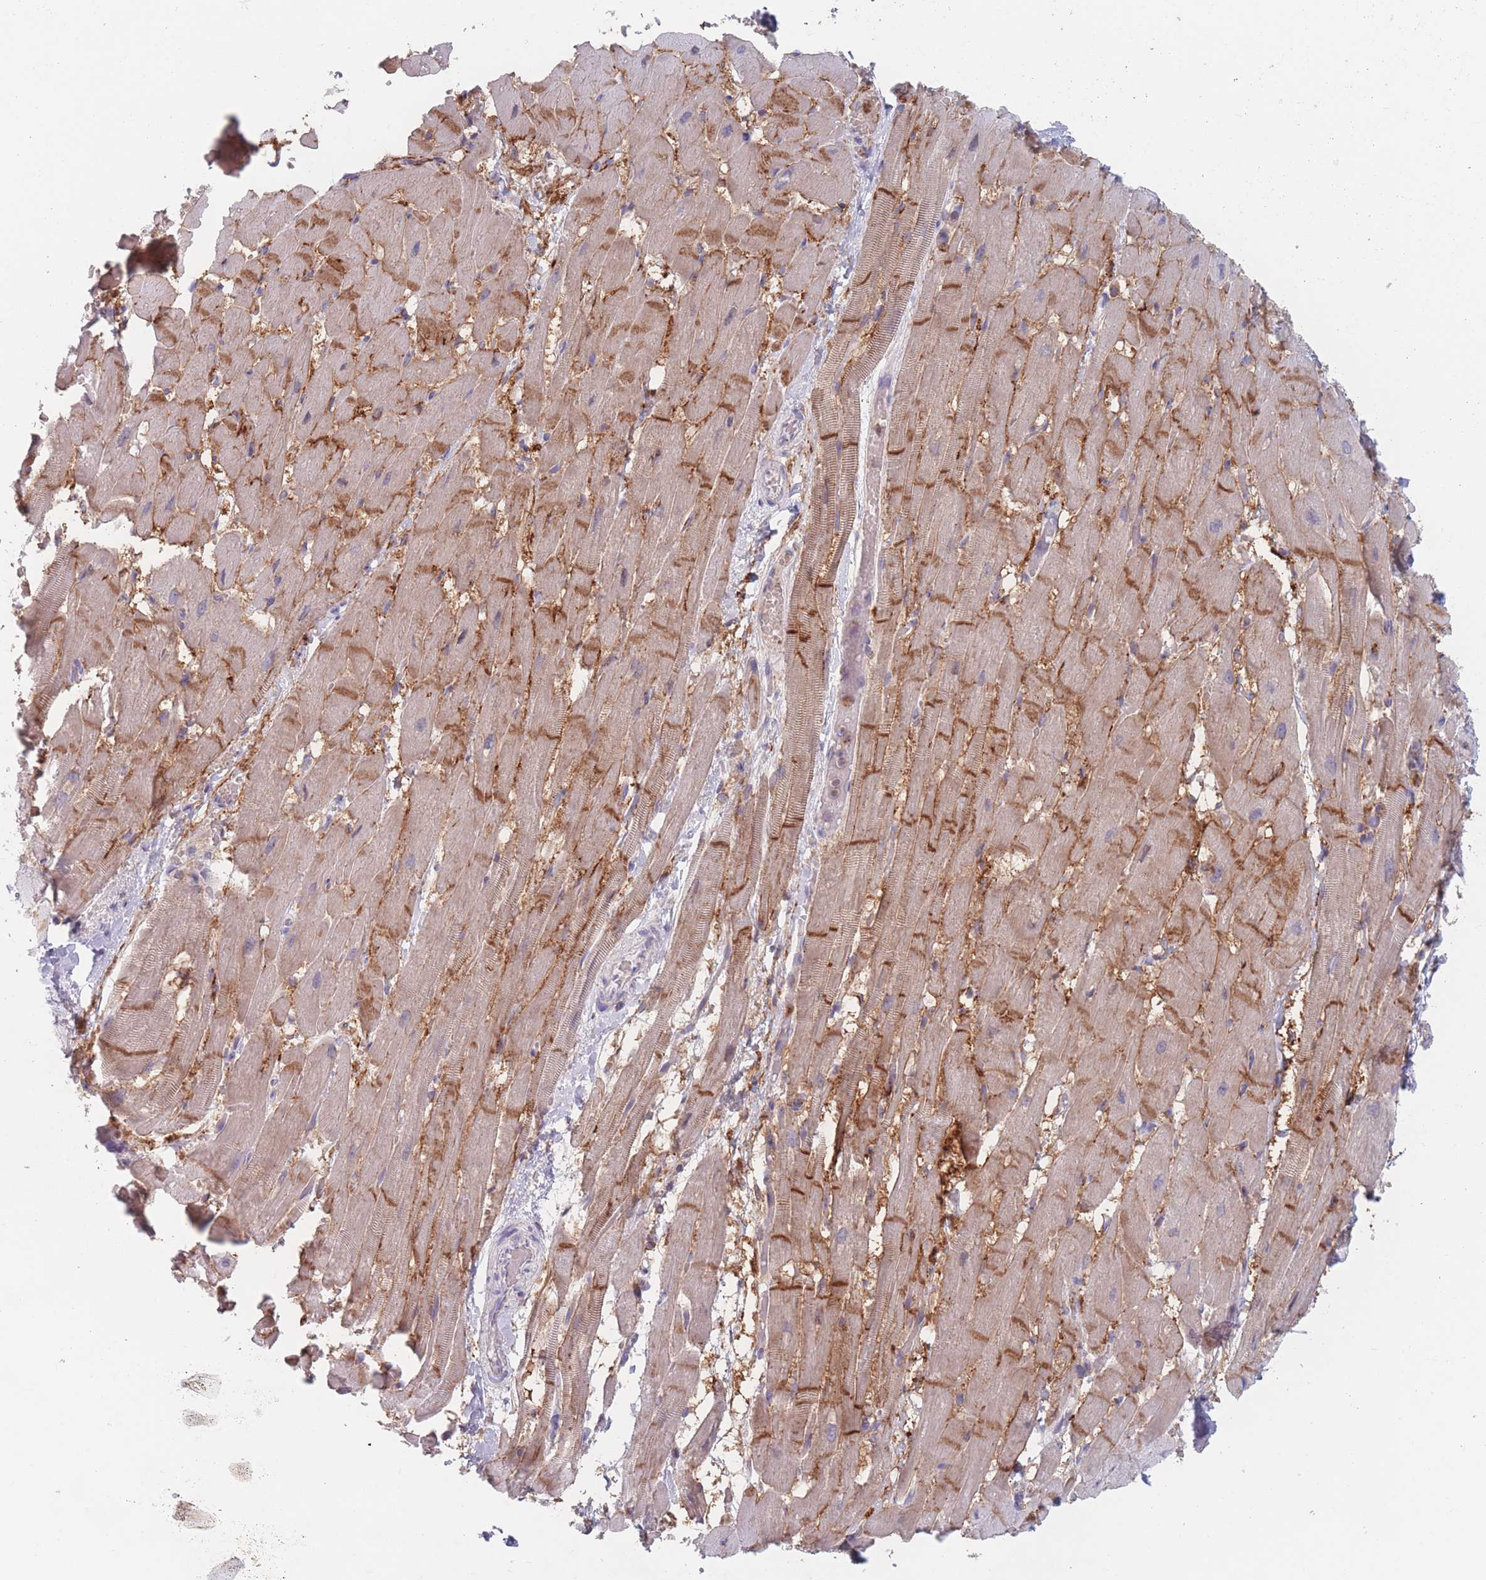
{"staining": {"intensity": "moderate", "quantity": "25%-75%", "location": "cytoplasmic/membranous"}, "tissue": "heart muscle", "cell_type": "Cardiomyocytes", "image_type": "normal", "snomed": [{"axis": "morphology", "description": "Normal tissue, NOS"}, {"axis": "topography", "description": "Heart"}], "caption": "DAB immunohistochemical staining of normal heart muscle shows moderate cytoplasmic/membranous protein expression in approximately 25%-75% of cardiomyocytes. (IHC, brightfield microscopy, high magnification).", "gene": "ATP1A3", "patient": {"sex": "male", "age": 37}}